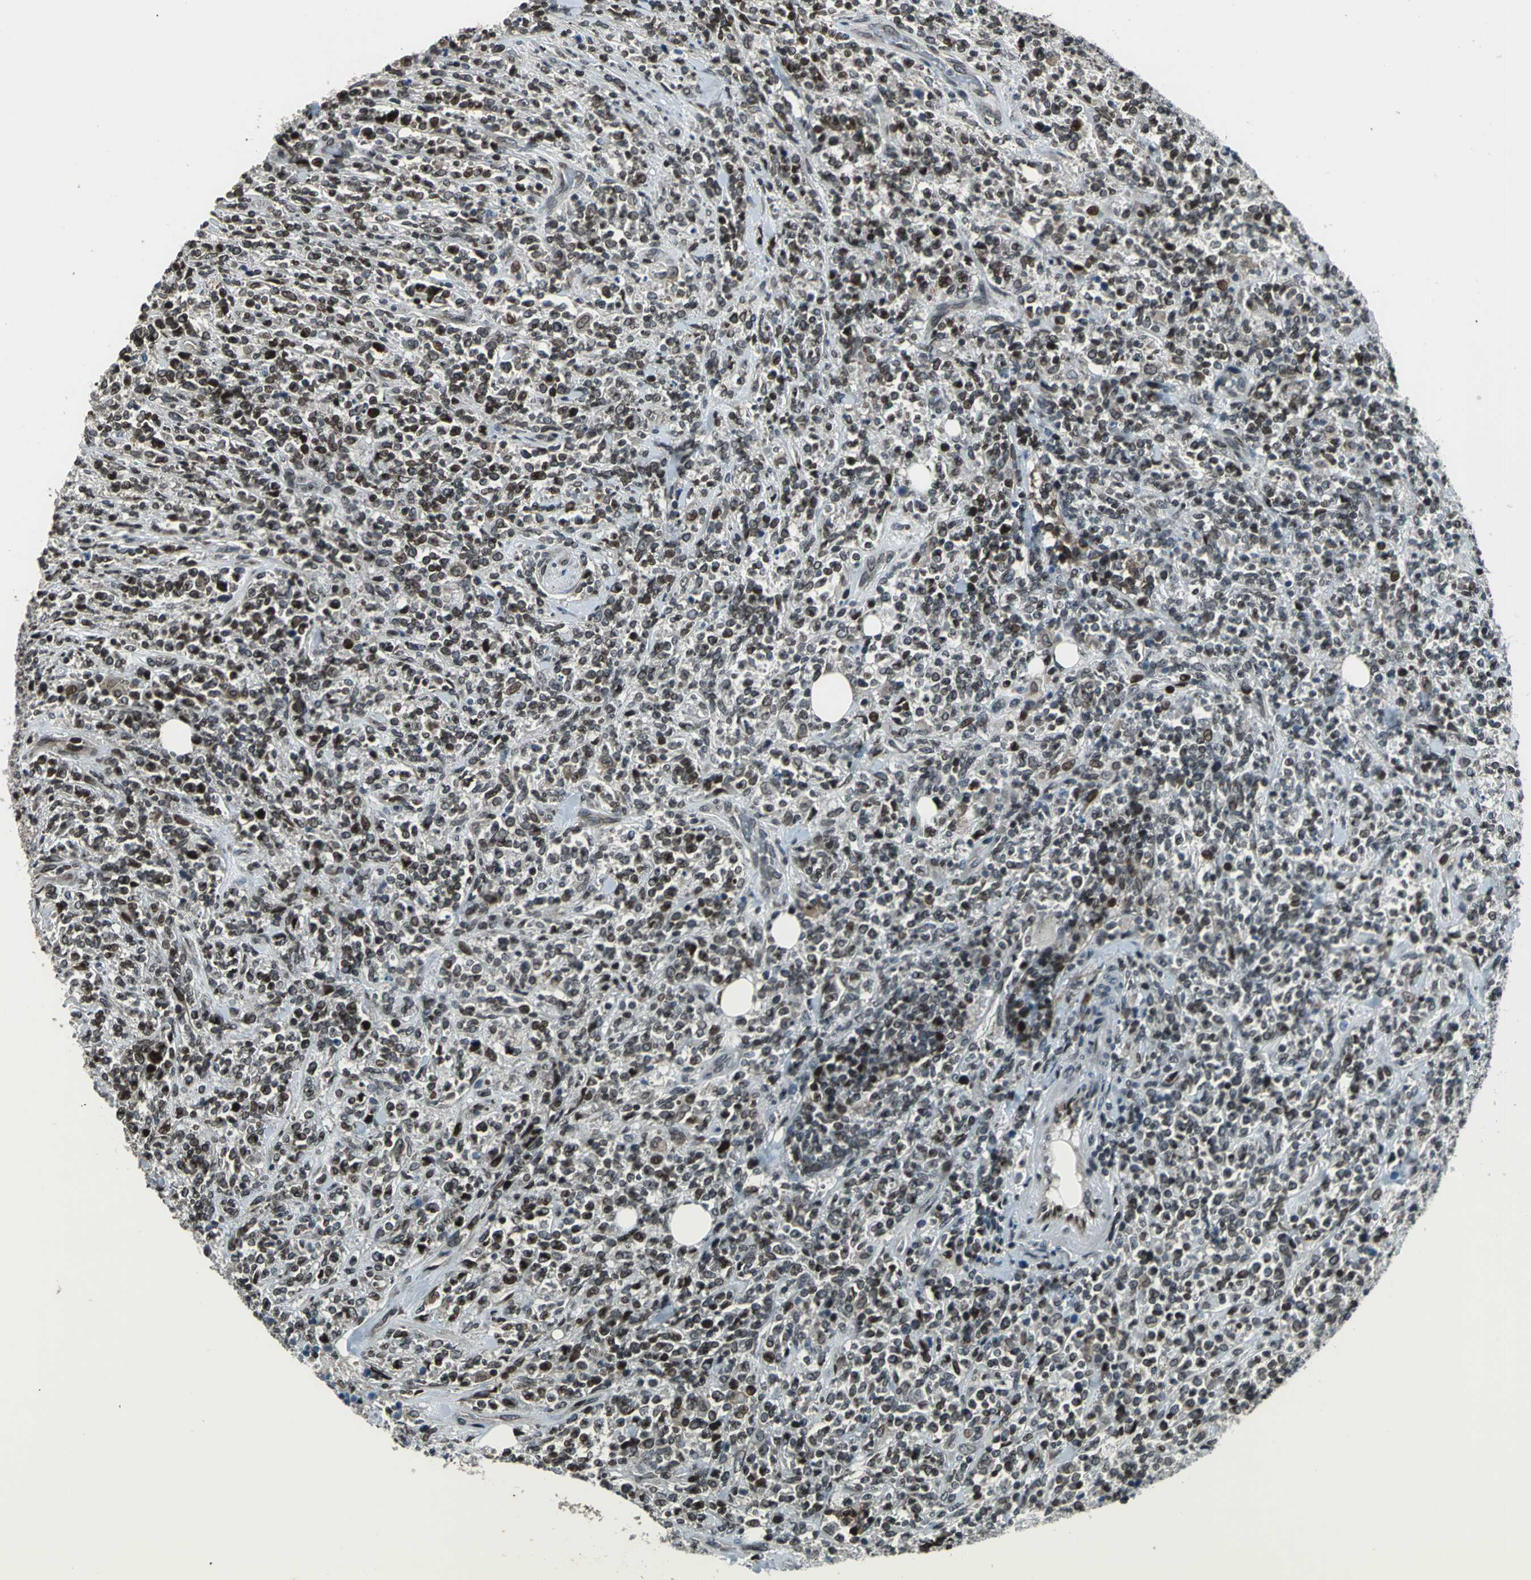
{"staining": {"intensity": "strong", "quantity": "25%-75%", "location": "cytoplasmic/membranous,nuclear"}, "tissue": "lymphoma", "cell_type": "Tumor cells", "image_type": "cancer", "snomed": [{"axis": "morphology", "description": "Malignant lymphoma, non-Hodgkin's type, High grade"}, {"axis": "topography", "description": "Soft tissue"}], "caption": "Immunohistochemical staining of lymphoma reveals high levels of strong cytoplasmic/membranous and nuclear expression in about 25%-75% of tumor cells.", "gene": "BRIP1", "patient": {"sex": "male", "age": 18}}